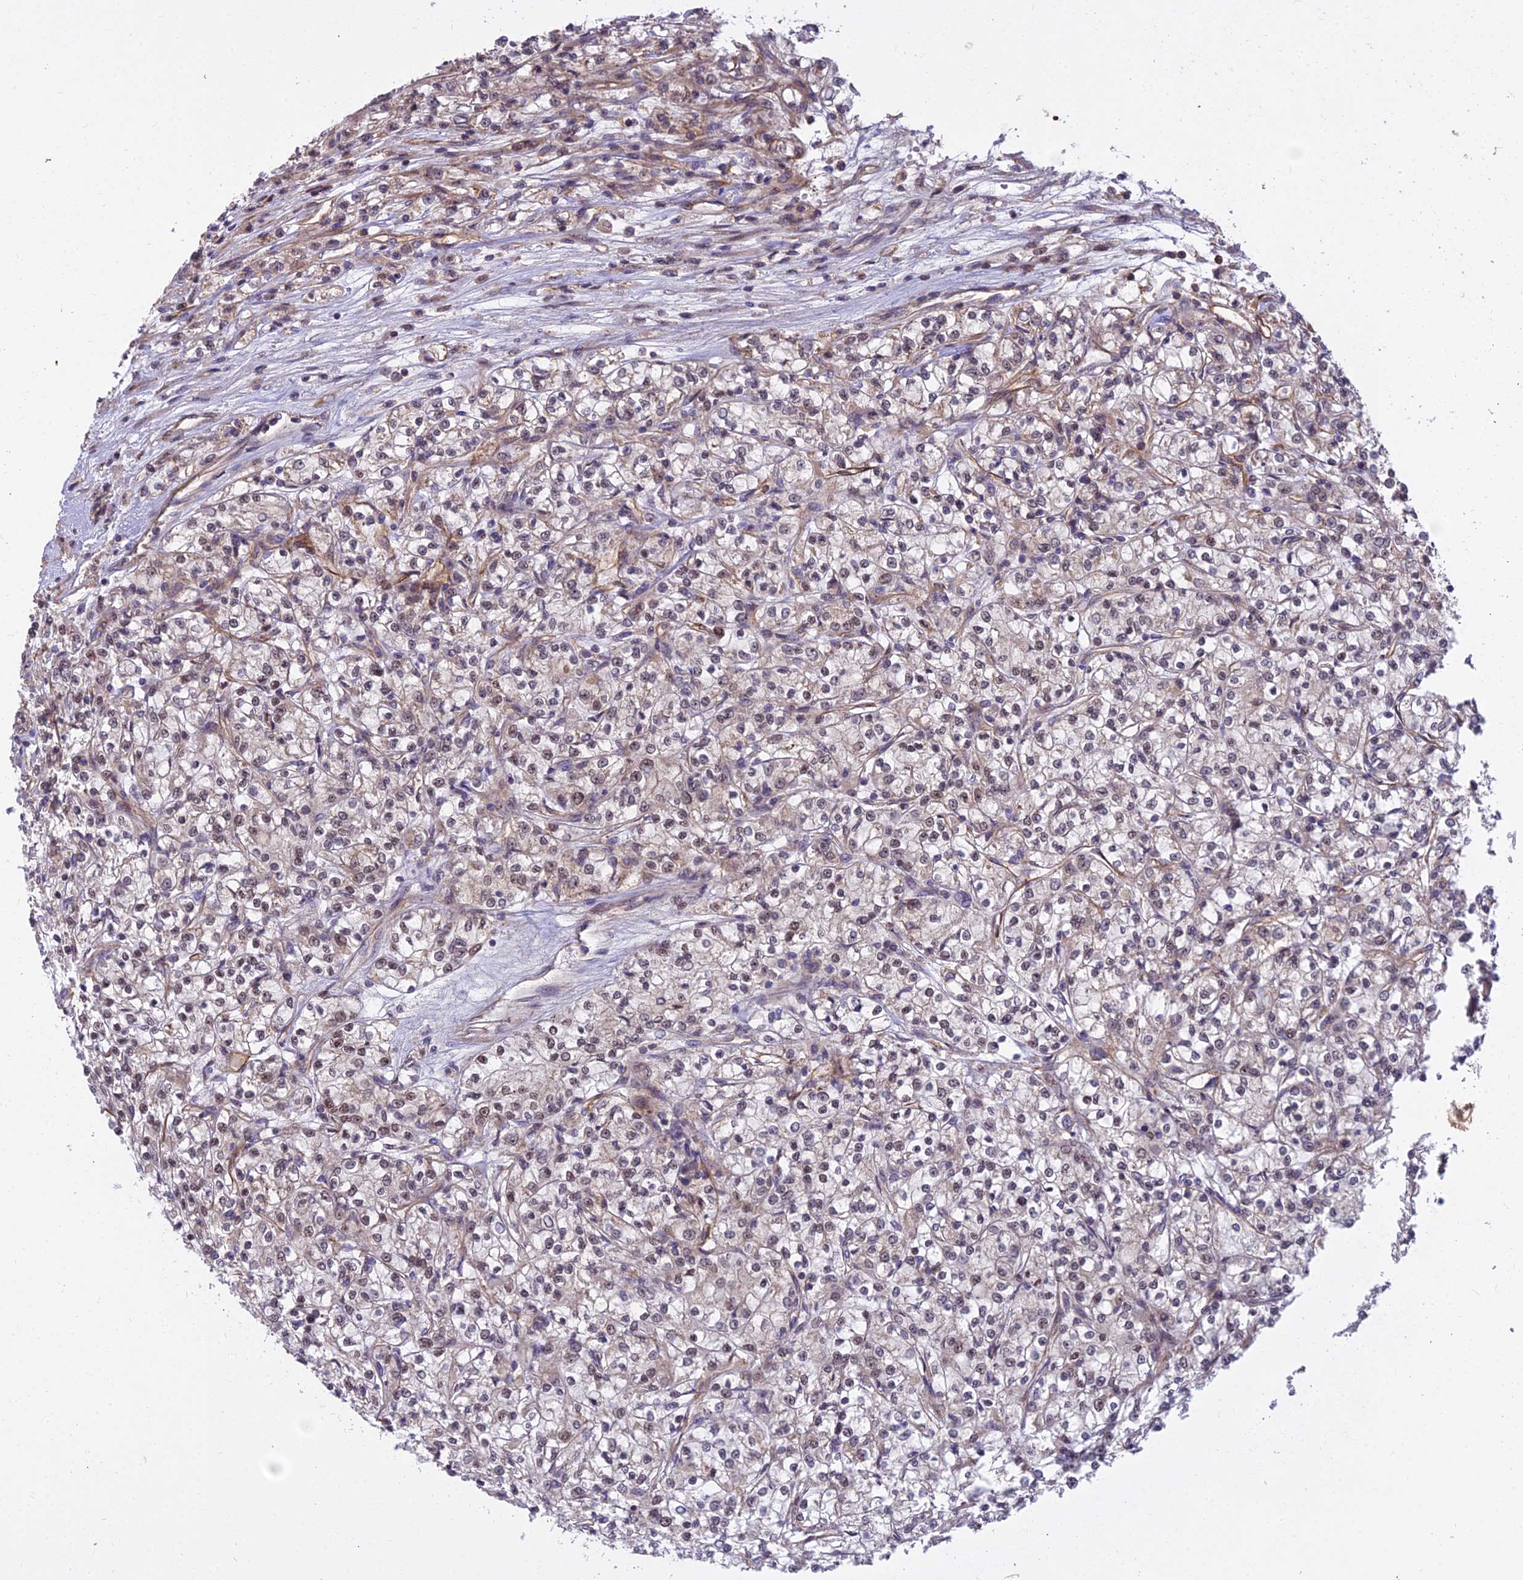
{"staining": {"intensity": "weak", "quantity": "<25%", "location": "nuclear"}, "tissue": "renal cancer", "cell_type": "Tumor cells", "image_type": "cancer", "snomed": [{"axis": "morphology", "description": "Adenocarcinoma, NOS"}, {"axis": "topography", "description": "Kidney"}], "caption": "Tumor cells show no significant protein expression in renal adenocarcinoma.", "gene": "TCEA3", "patient": {"sex": "female", "age": 59}}